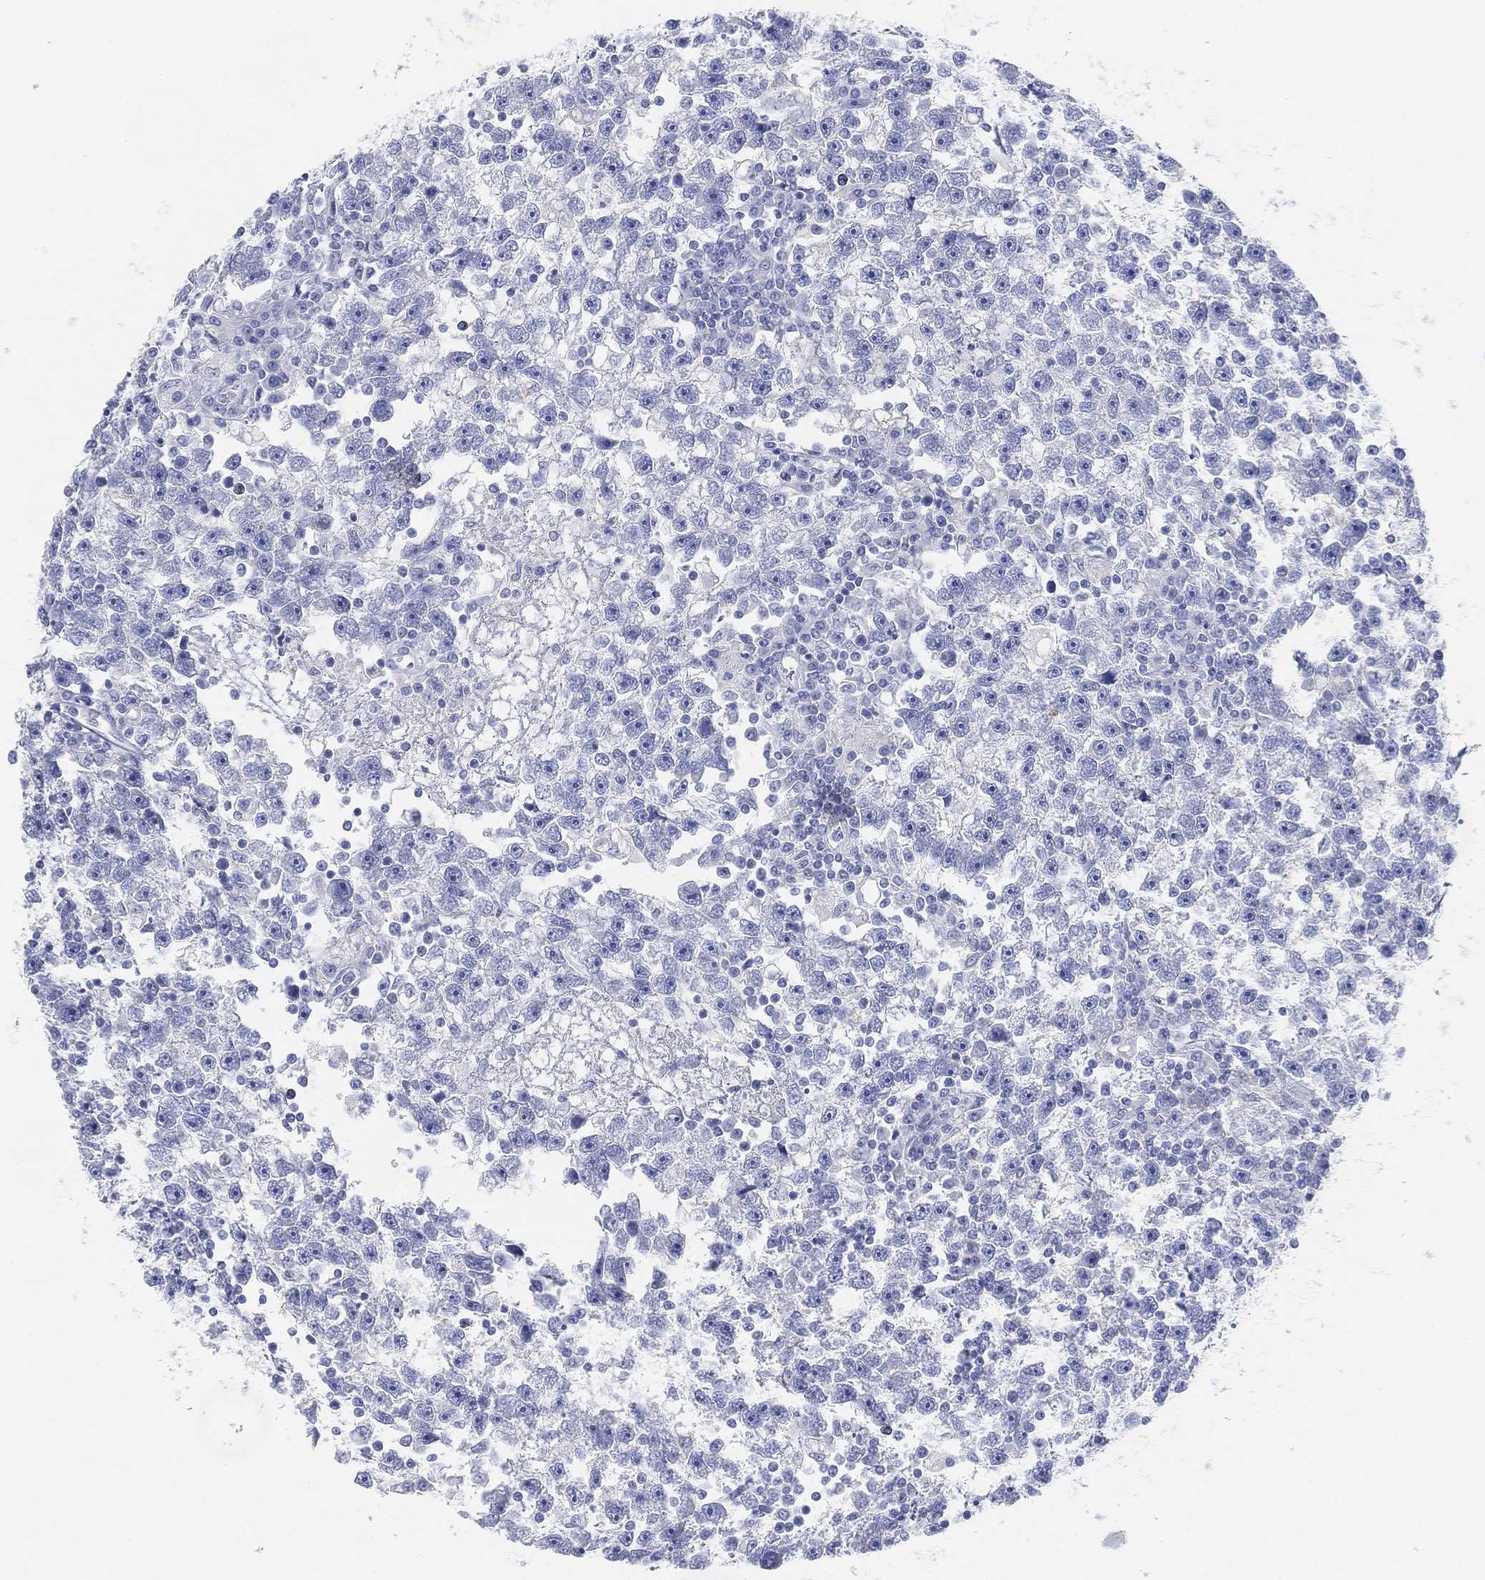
{"staining": {"intensity": "negative", "quantity": "none", "location": "none"}, "tissue": "testis cancer", "cell_type": "Tumor cells", "image_type": "cancer", "snomed": [{"axis": "morphology", "description": "Seminoma, NOS"}, {"axis": "topography", "description": "Testis"}], "caption": "Seminoma (testis) was stained to show a protein in brown. There is no significant positivity in tumor cells.", "gene": "GPR61", "patient": {"sex": "male", "age": 47}}